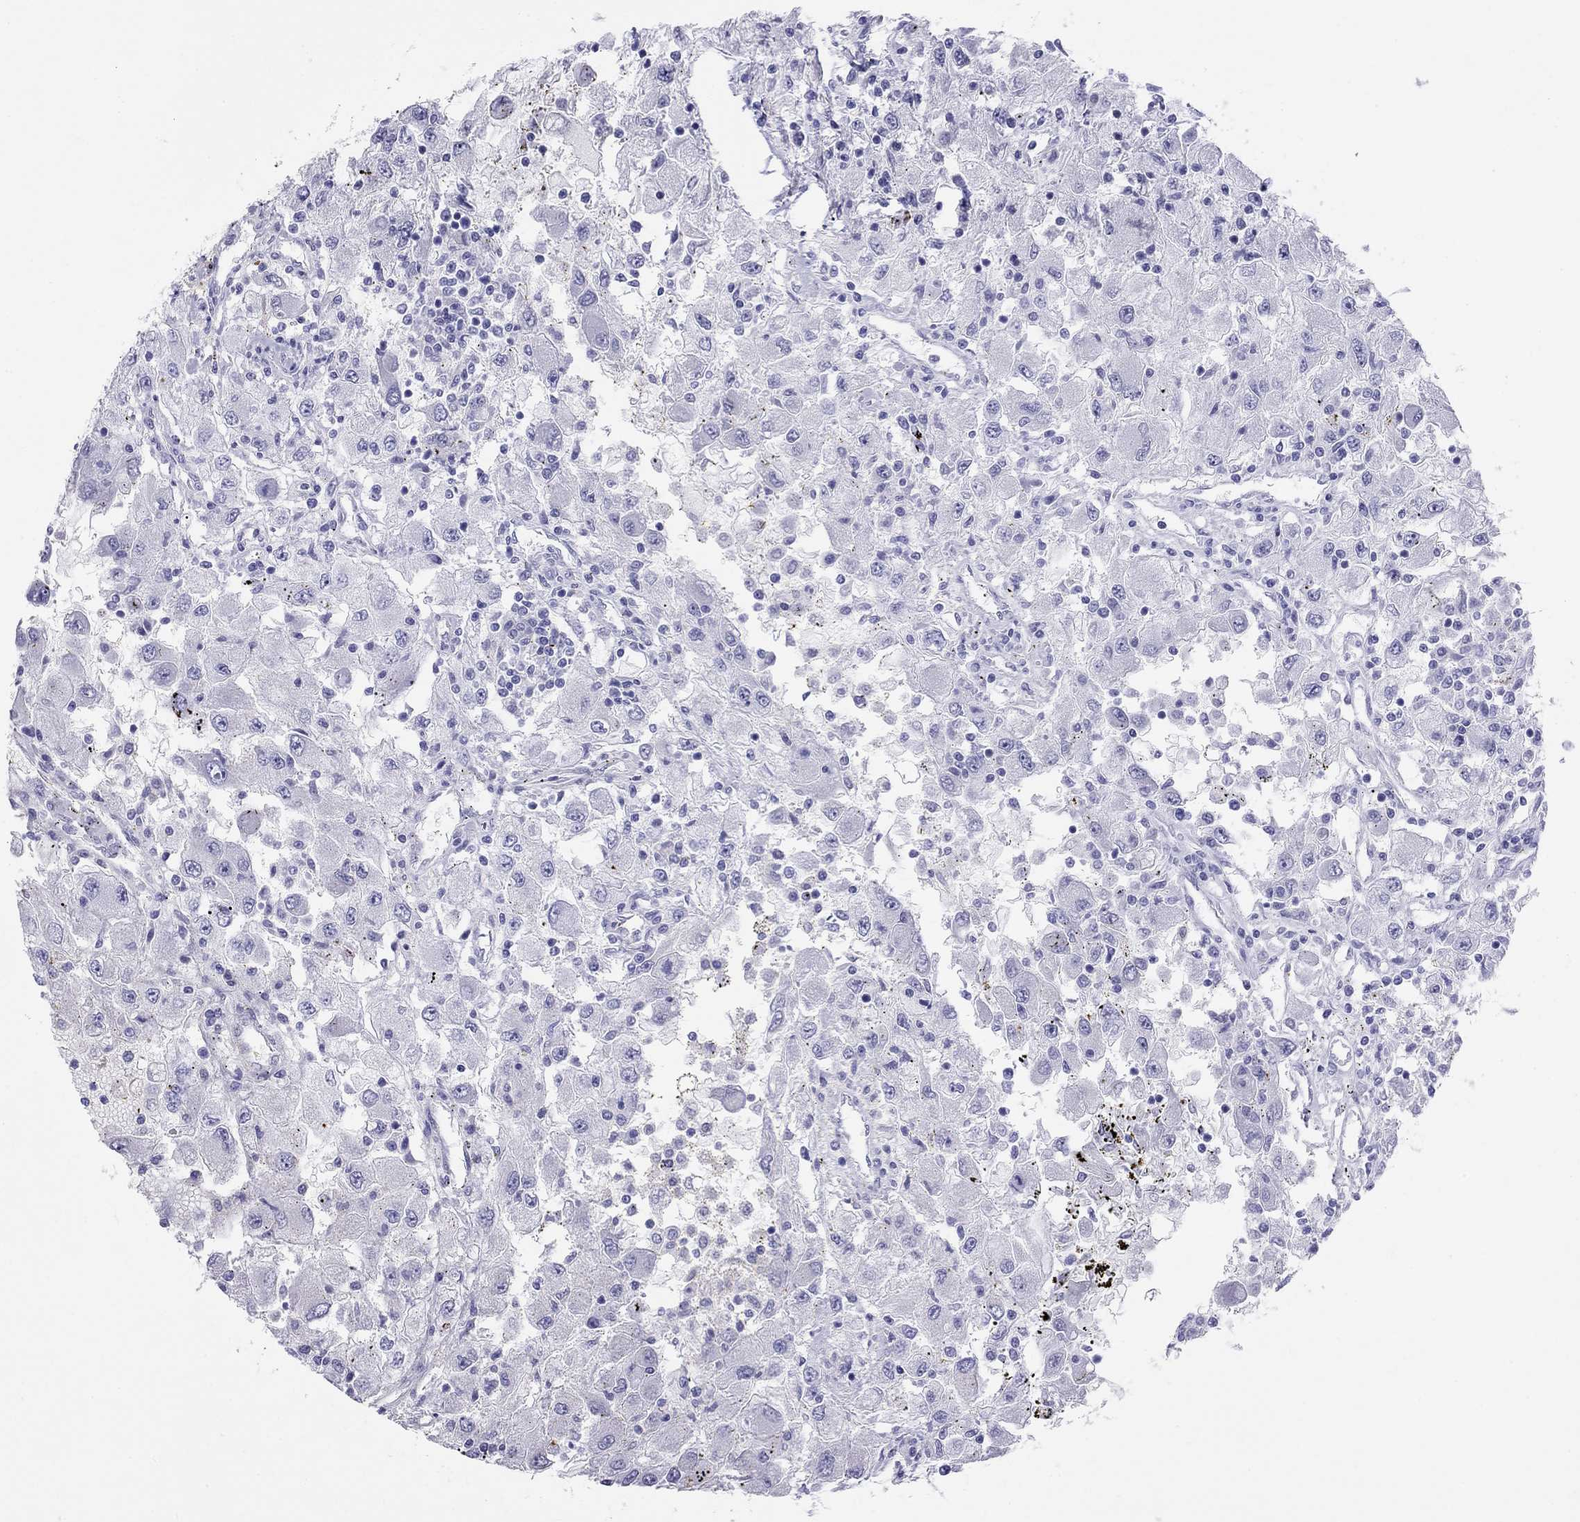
{"staining": {"intensity": "negative", "quantity": "none", "location": "none"}, "tissue": "renal cancer", "cell_type": "Tumor cells", "image_type": "cancer", "snomed": [{"axis": "morphology", "description": "Adenocarcinoma, NOS"}, {"axis": "topography", "description": "Kidney"}], "caption": "High magnification brightfield microscopy of adenocarcinoma (renal) stained with DAB (brown) and counterstained with hematoxylin (blue): tumor cells show no significant expression.", "gene": "HLA-DQB2", "patient": {"sex": "female", "age": 67}}